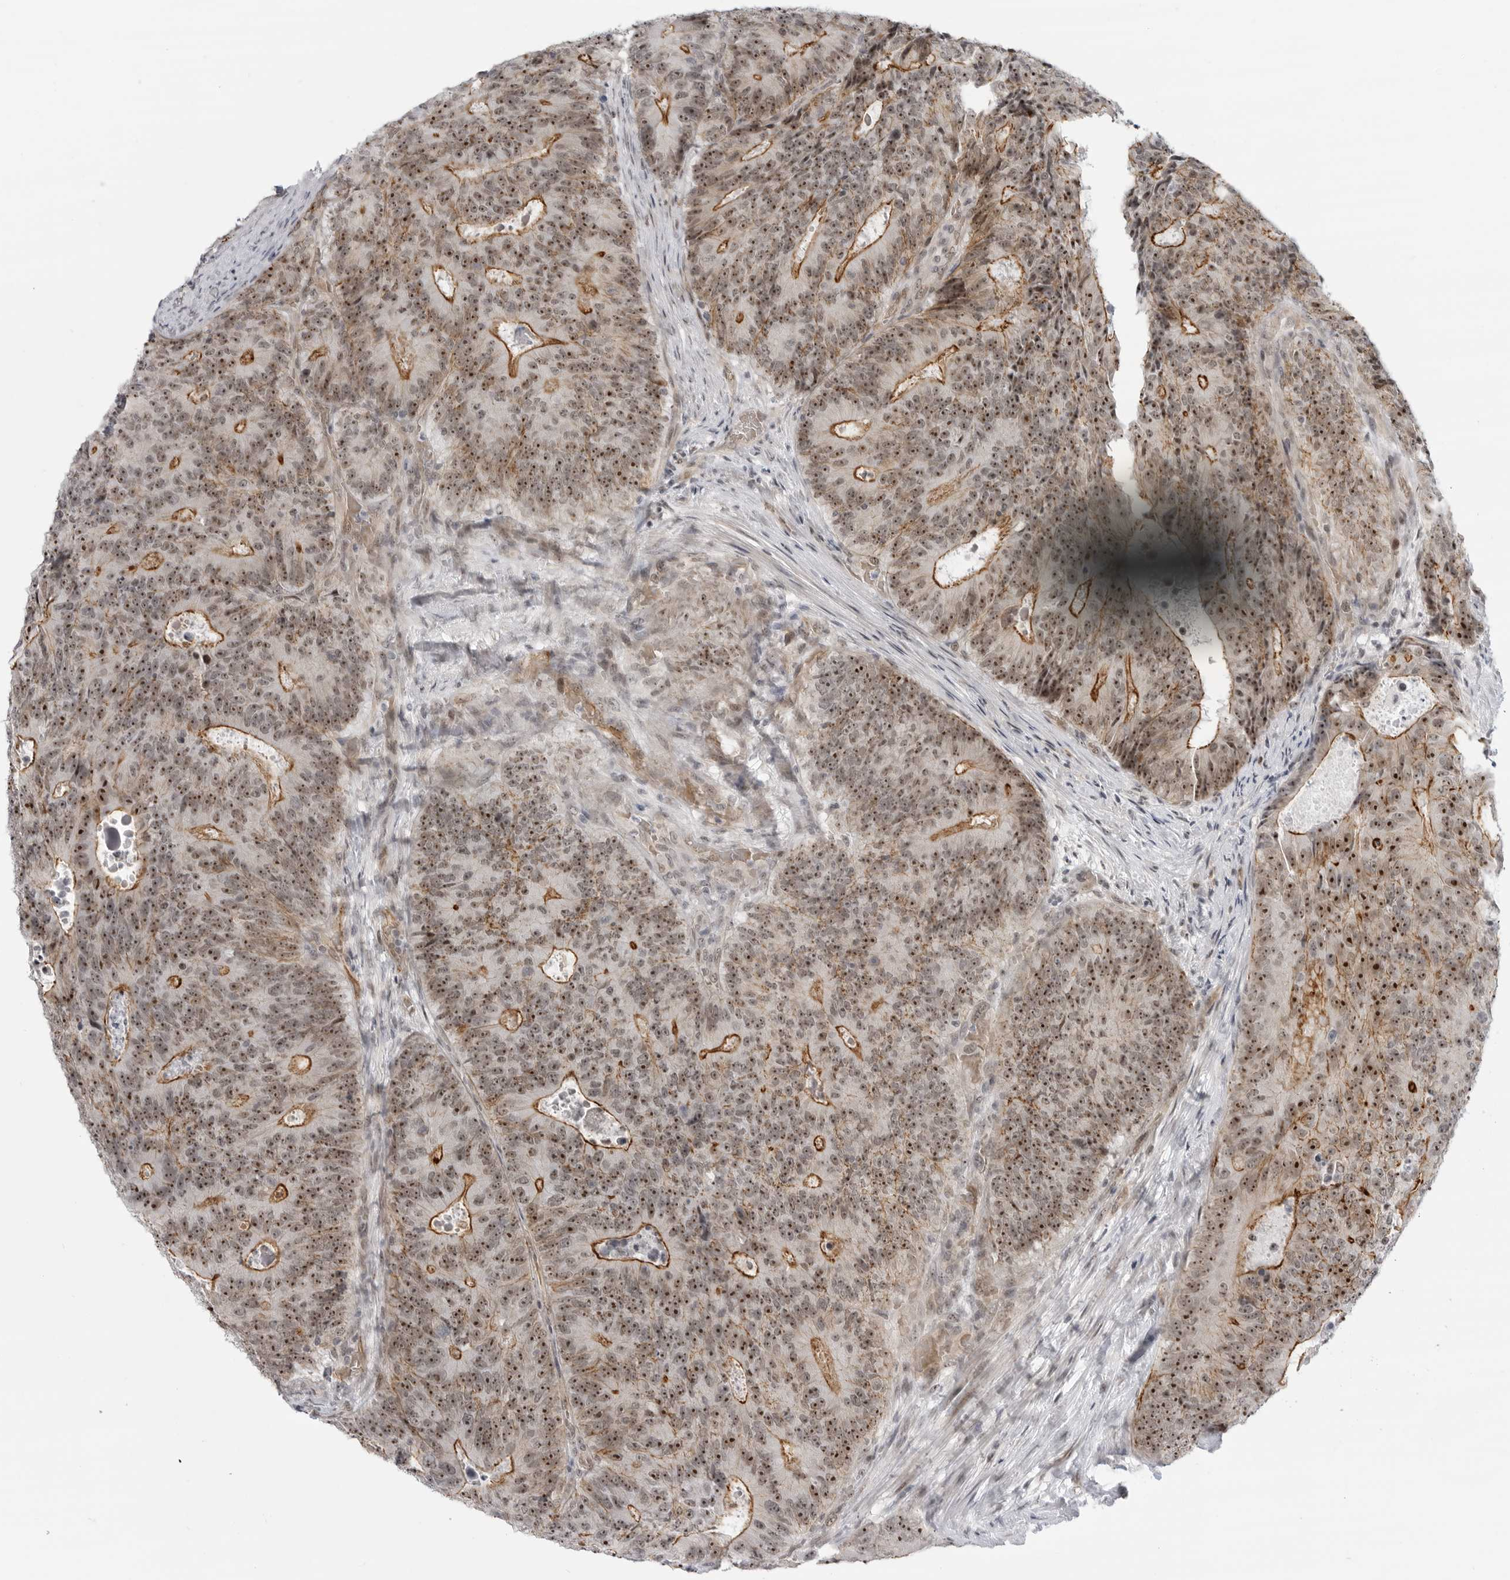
{"staining": {"intensity": "strong", "quantity": ">75%", "location": "cytoplasmic/membranous,nuclear"}, "tissue": "colorectal cancer", "cell_type": "Tumor cells", "image_type": "cancer", "snomed": [{"axis": "morphology", "description": "Adenocarcinoma, NOS"}, {"axis": "topography", "description": "Colon"}], "caption": "Tumor cells reveal strong cytoplasmic/membranous and nuclear positivity in approximately >75% of cells in colorectal cancer (adenocarcinoma).", "gene": "CEP295NL", "patient": {"sex": "male", "age": 87}}